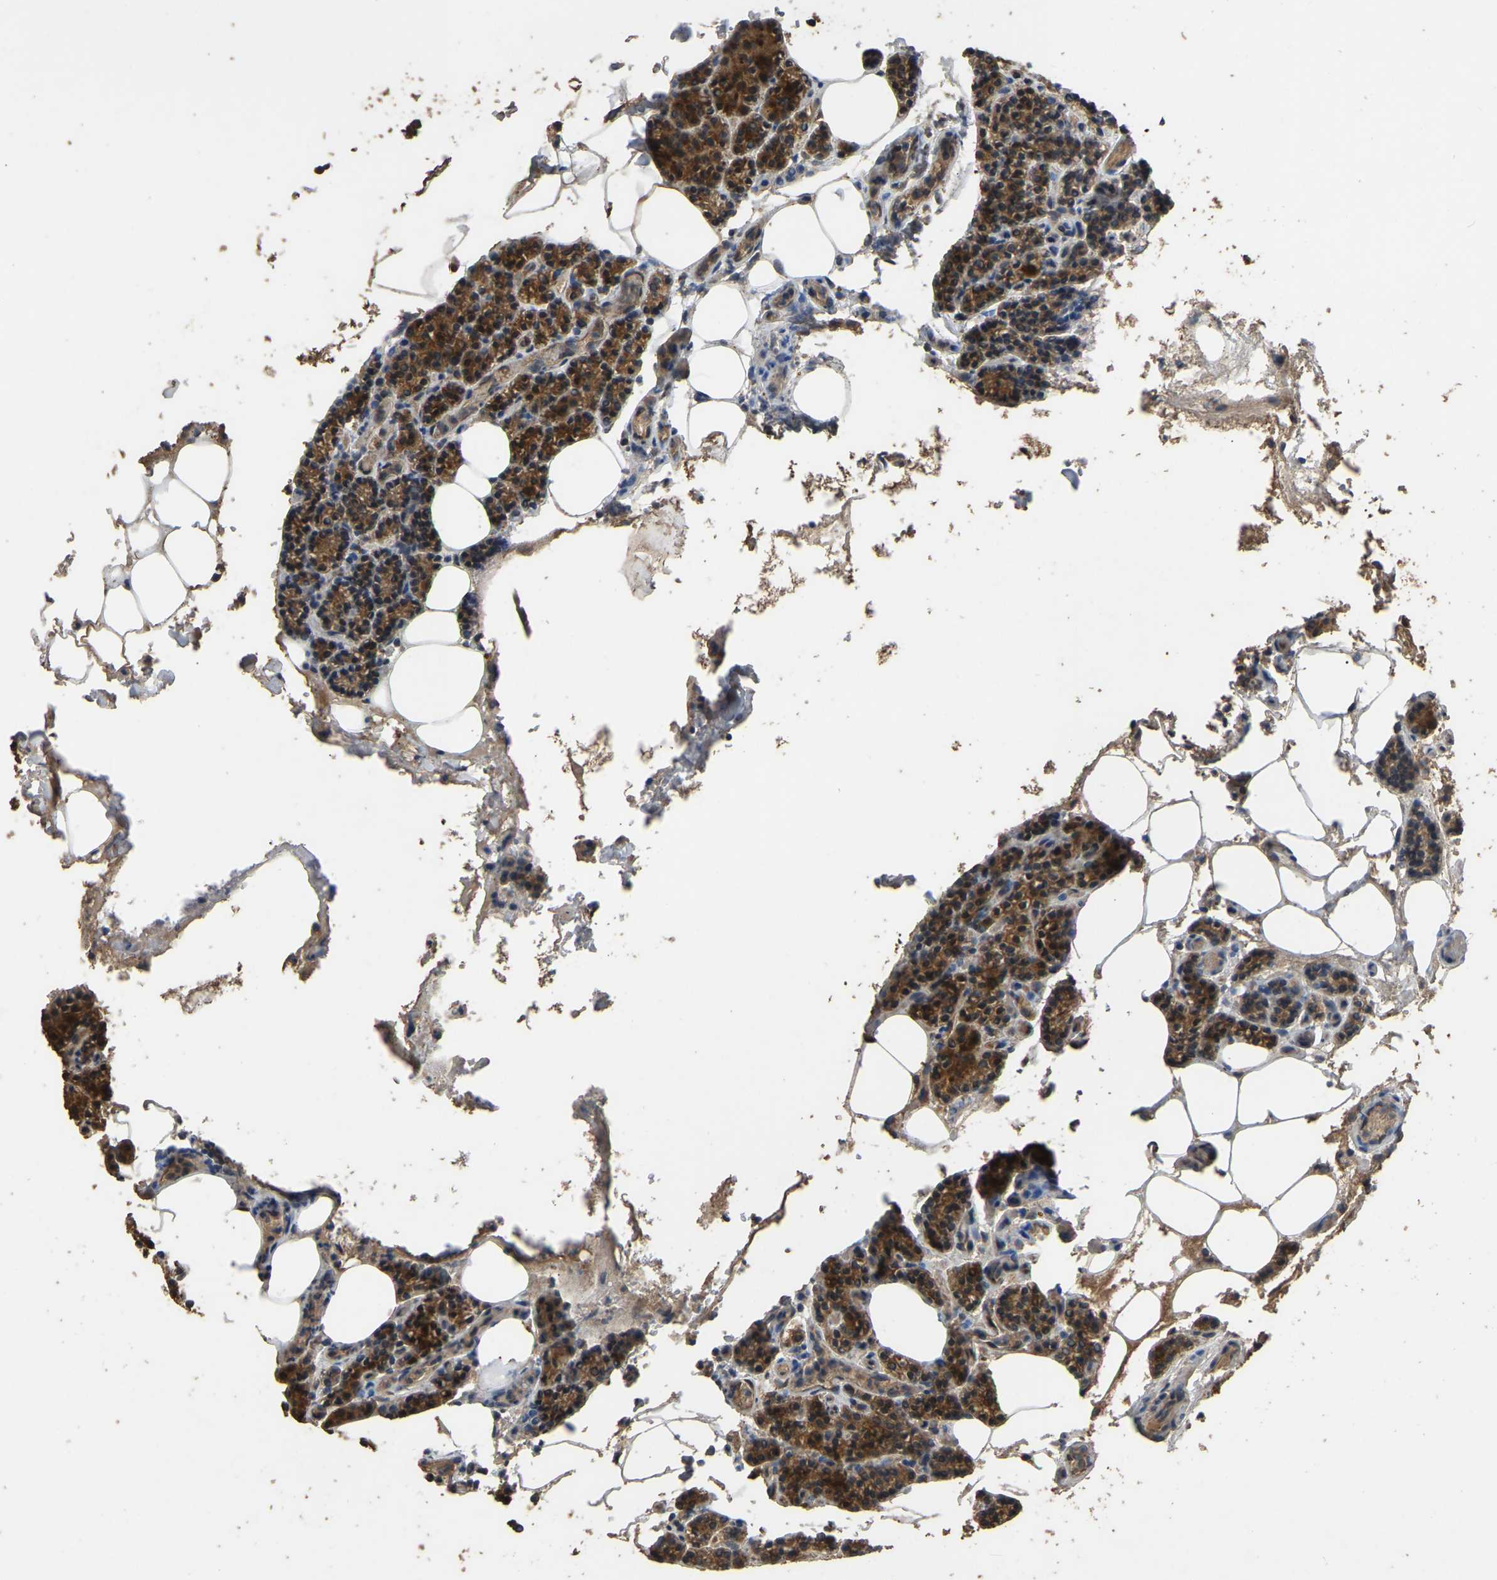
{"staining": {"intensity": "moderate", "quantity": ">75%", "location": "cytoplasmic/membranous"}, "tissue": "parathyroid gland", "cell_type": "Glandular cells", "image_type": "normal", "snomed": [{"axis": "morphology", "description": "Normal tissue, NOS"}, {"axis": "morphology", "description": "Adenoma, NOS"}, {"axis": "topography", "description": "Parathyroid gland"}], "caption": "A photomicrograph of parathyroid gland stained for a protein demonstrates moderate cytoplasmic/membranous brown staining in glandular cells. (IHC, brightfield microscopy, high magnification).", "gene": "FHIT", "patient": {"sex": "female", "age": 70}}